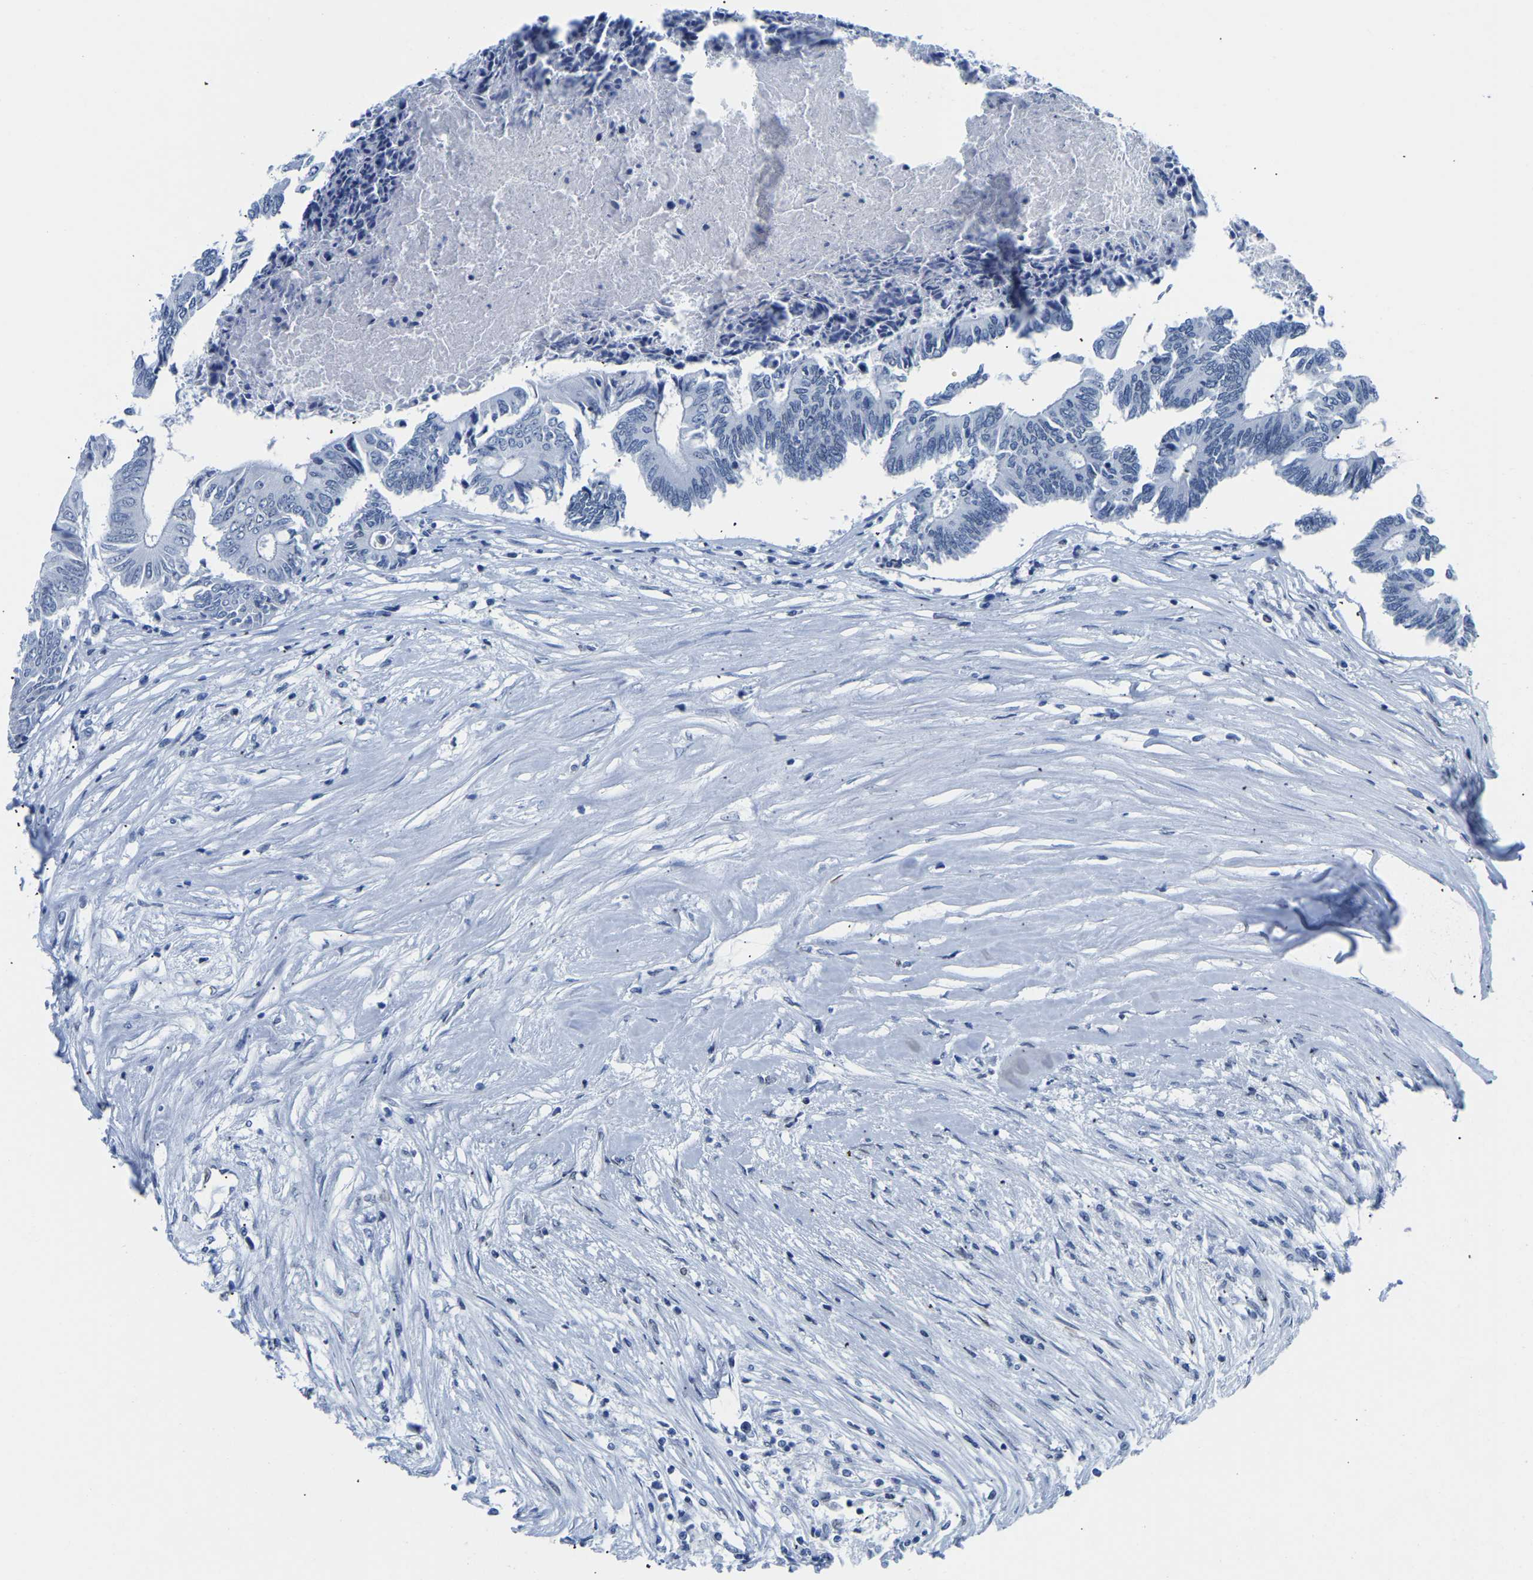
{"staining": {"intensity": "negative", "quantity": "none", "location": "none"}, "tissue": "colorectal cancer", "cell_type": "Tumor cells", "image_type": "cancer", "snomed": [{"axis": "morphology", "description": "Adenocarcinoma, NOS"}, {"axis": "topography", "description": "Rectum"}], "caption": "A histopathology image of colorectal adenocarcinoma stained for a protein reveals no brown staining in tumor cells.", "gene": "UPK3A", "patient": {"sex": "male", "age": 63}}